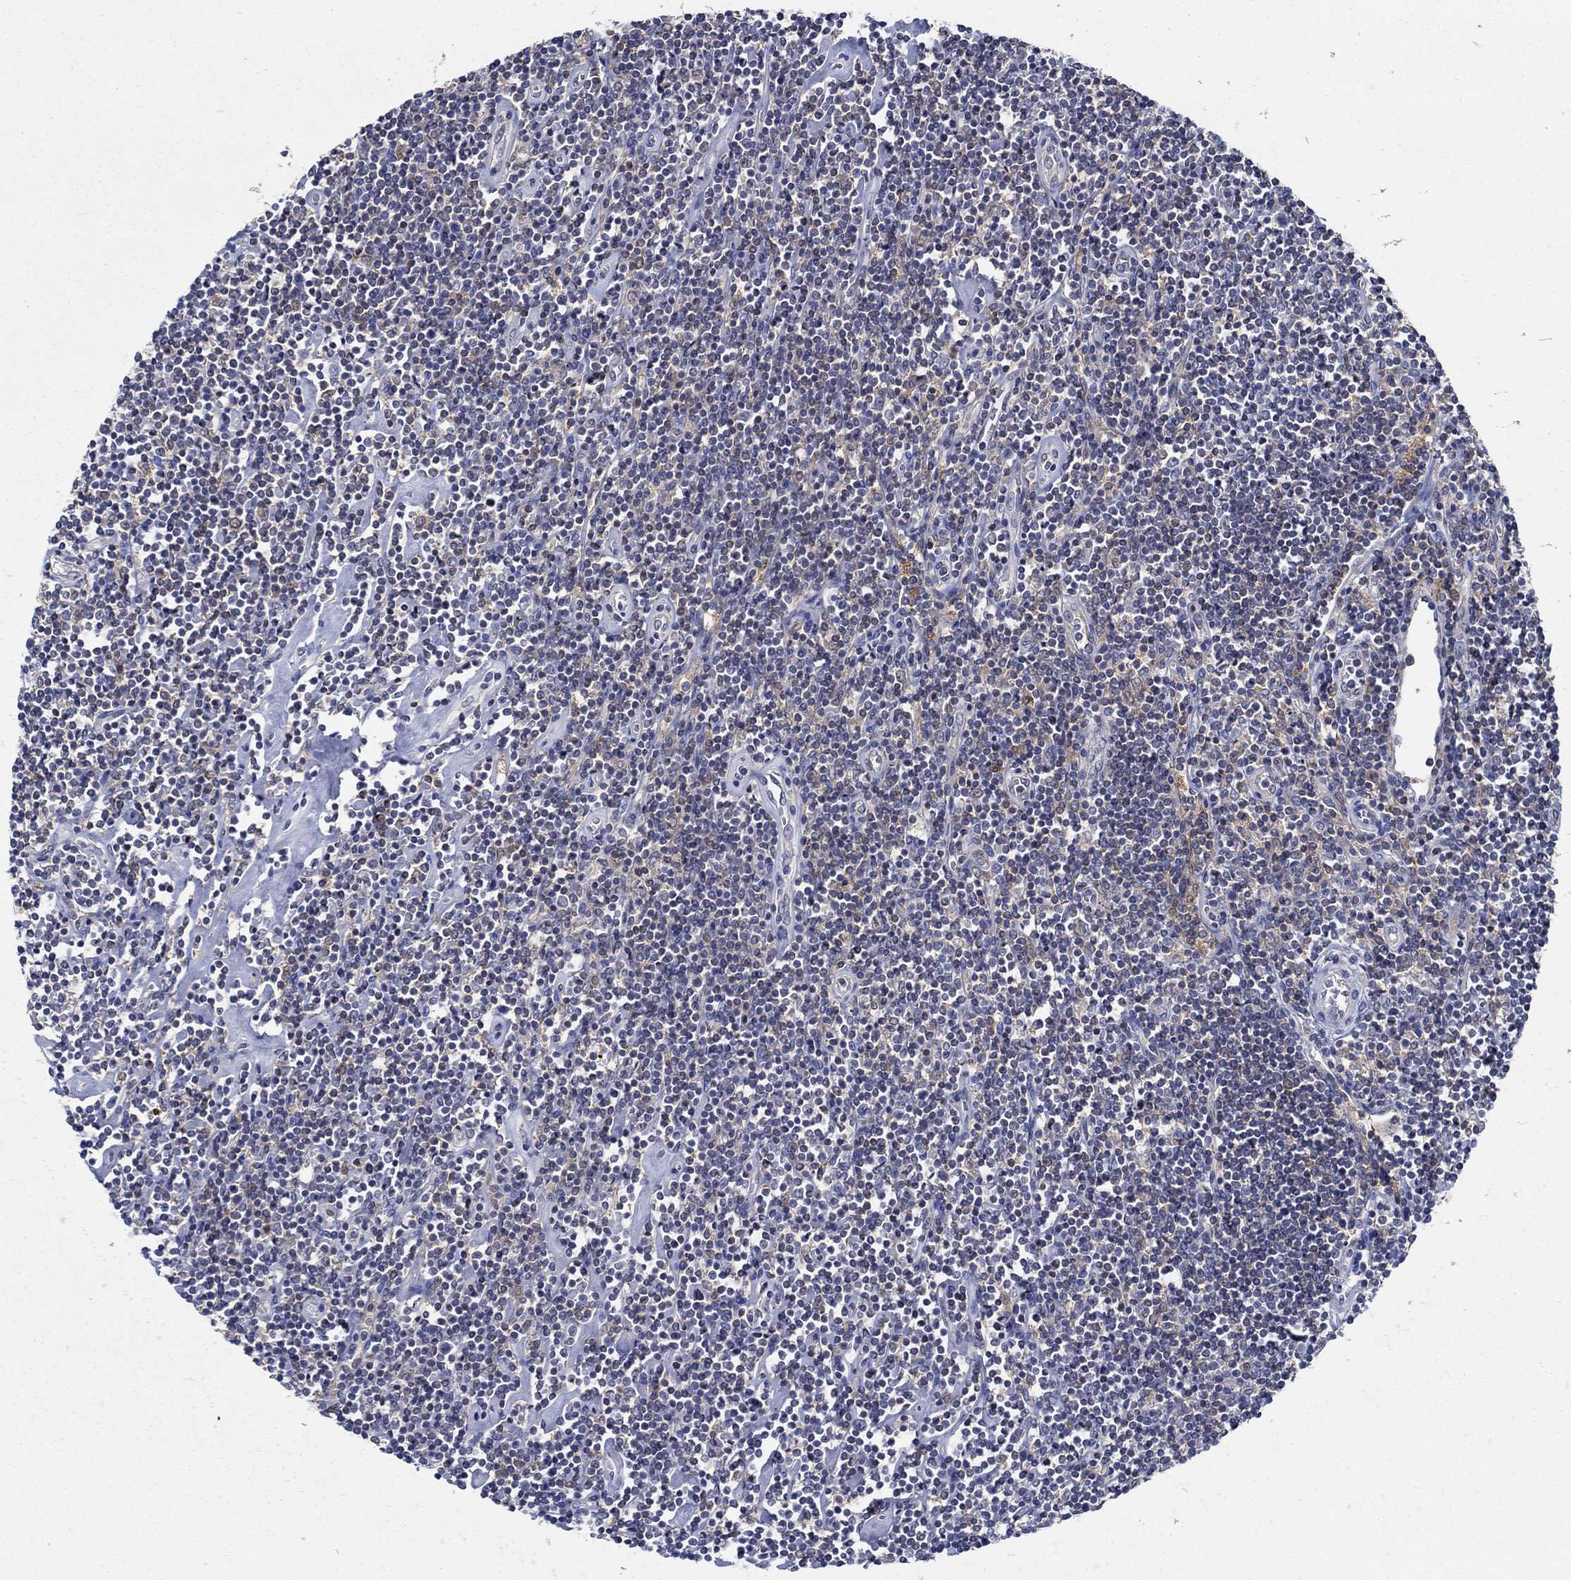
{"staining": {"intensity": "negative", "quantity": "none", "location": "none"}, "tissue": "lymphoma", "cell_type": "Tumor cells", "image_type": "cancer", "snomed": [{"axis": "morphology", "description": "Hodgkin's disease, NOS"}, {"axis": "topography", "description": "Lymph node"}], "caption": "Human lymphoma stained for a protein using immunohistochemistry displays no positivity in tumor cells.", "gene": "MTHFR", "patient": {"sex": "male", "age": 40}}